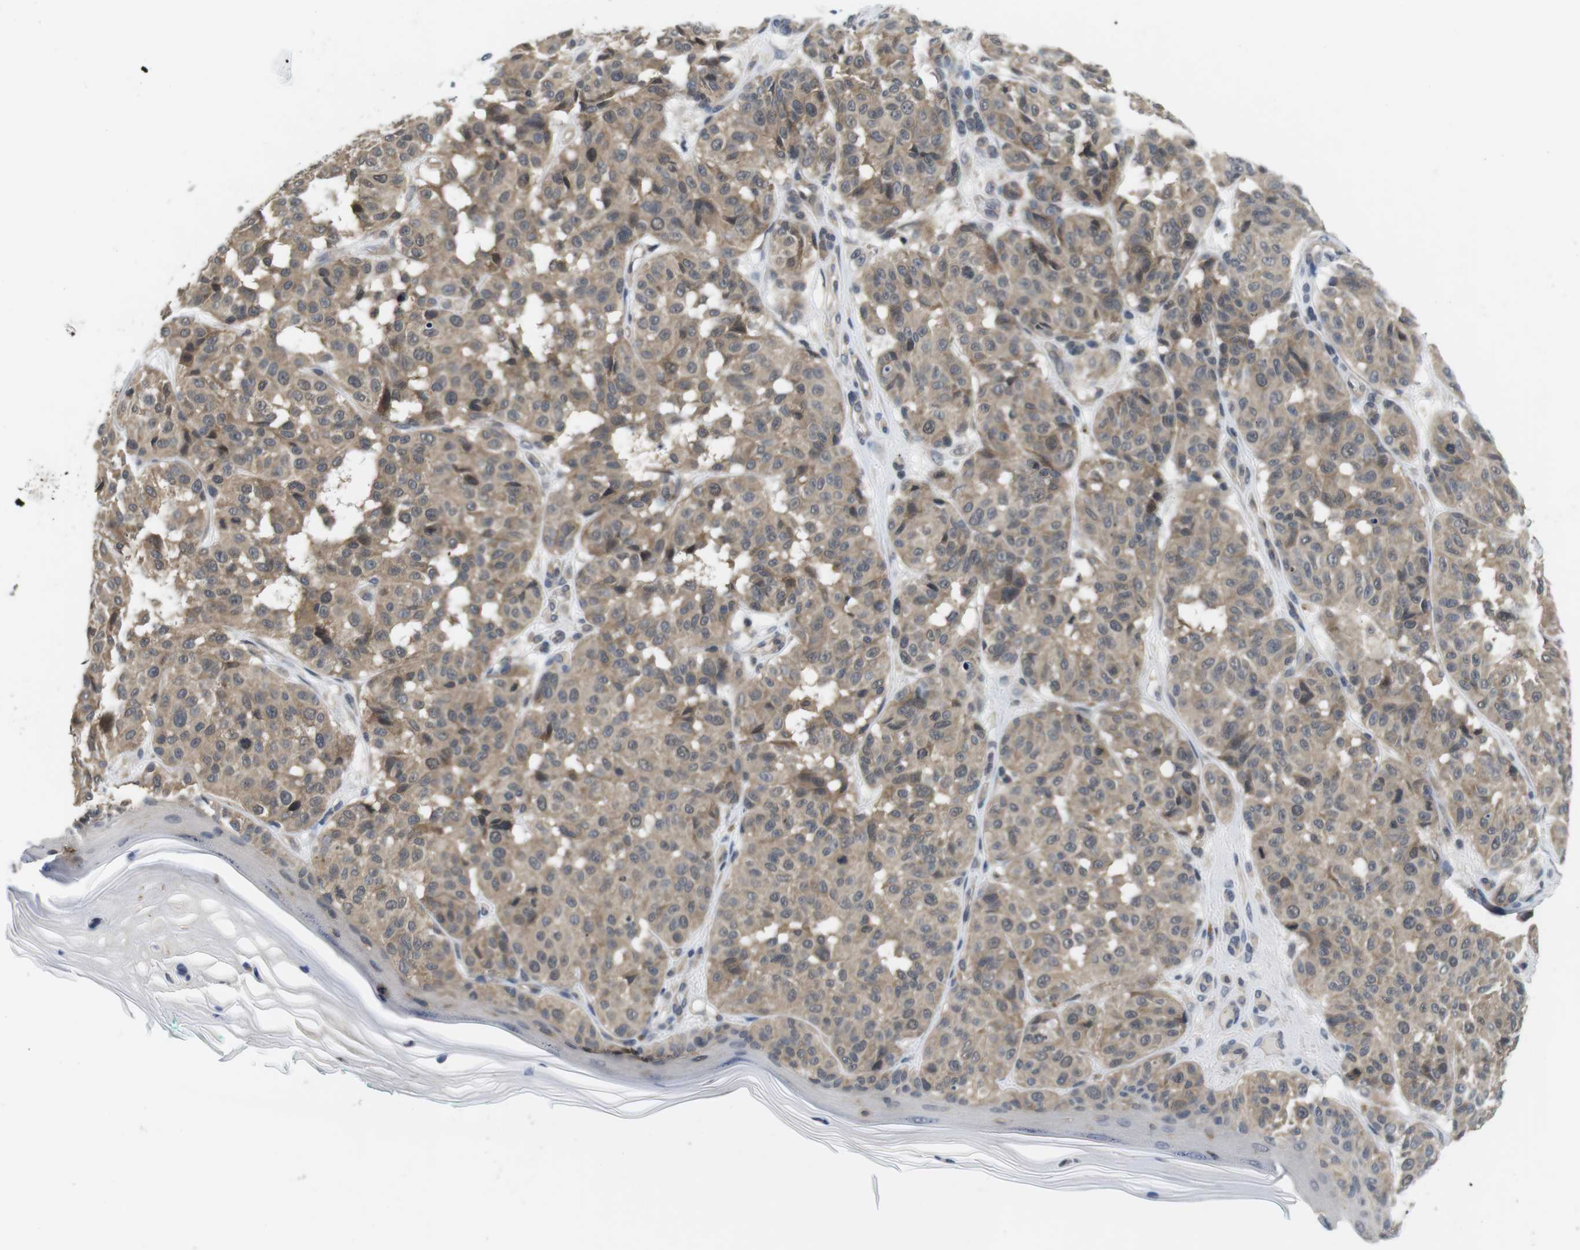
{"staining": {"intensity": "weak", "quantity": ">75%", "location": "cytoplasmic/membranous"}, "tissue": "melanoma", "cell_type": "Tumor cells", "image_type": "cancer", "snomed": [{"axis": "morphology", "description": "Malignant melanoma, NOS"}, {"axis": "topography", "description": "Skin"}], "caption": "Human melanoma stained with a protein marker demonstrates weak staining in tumor cells.", "gene": "FADD", "patient": {"sex": "female", "age": 46}}